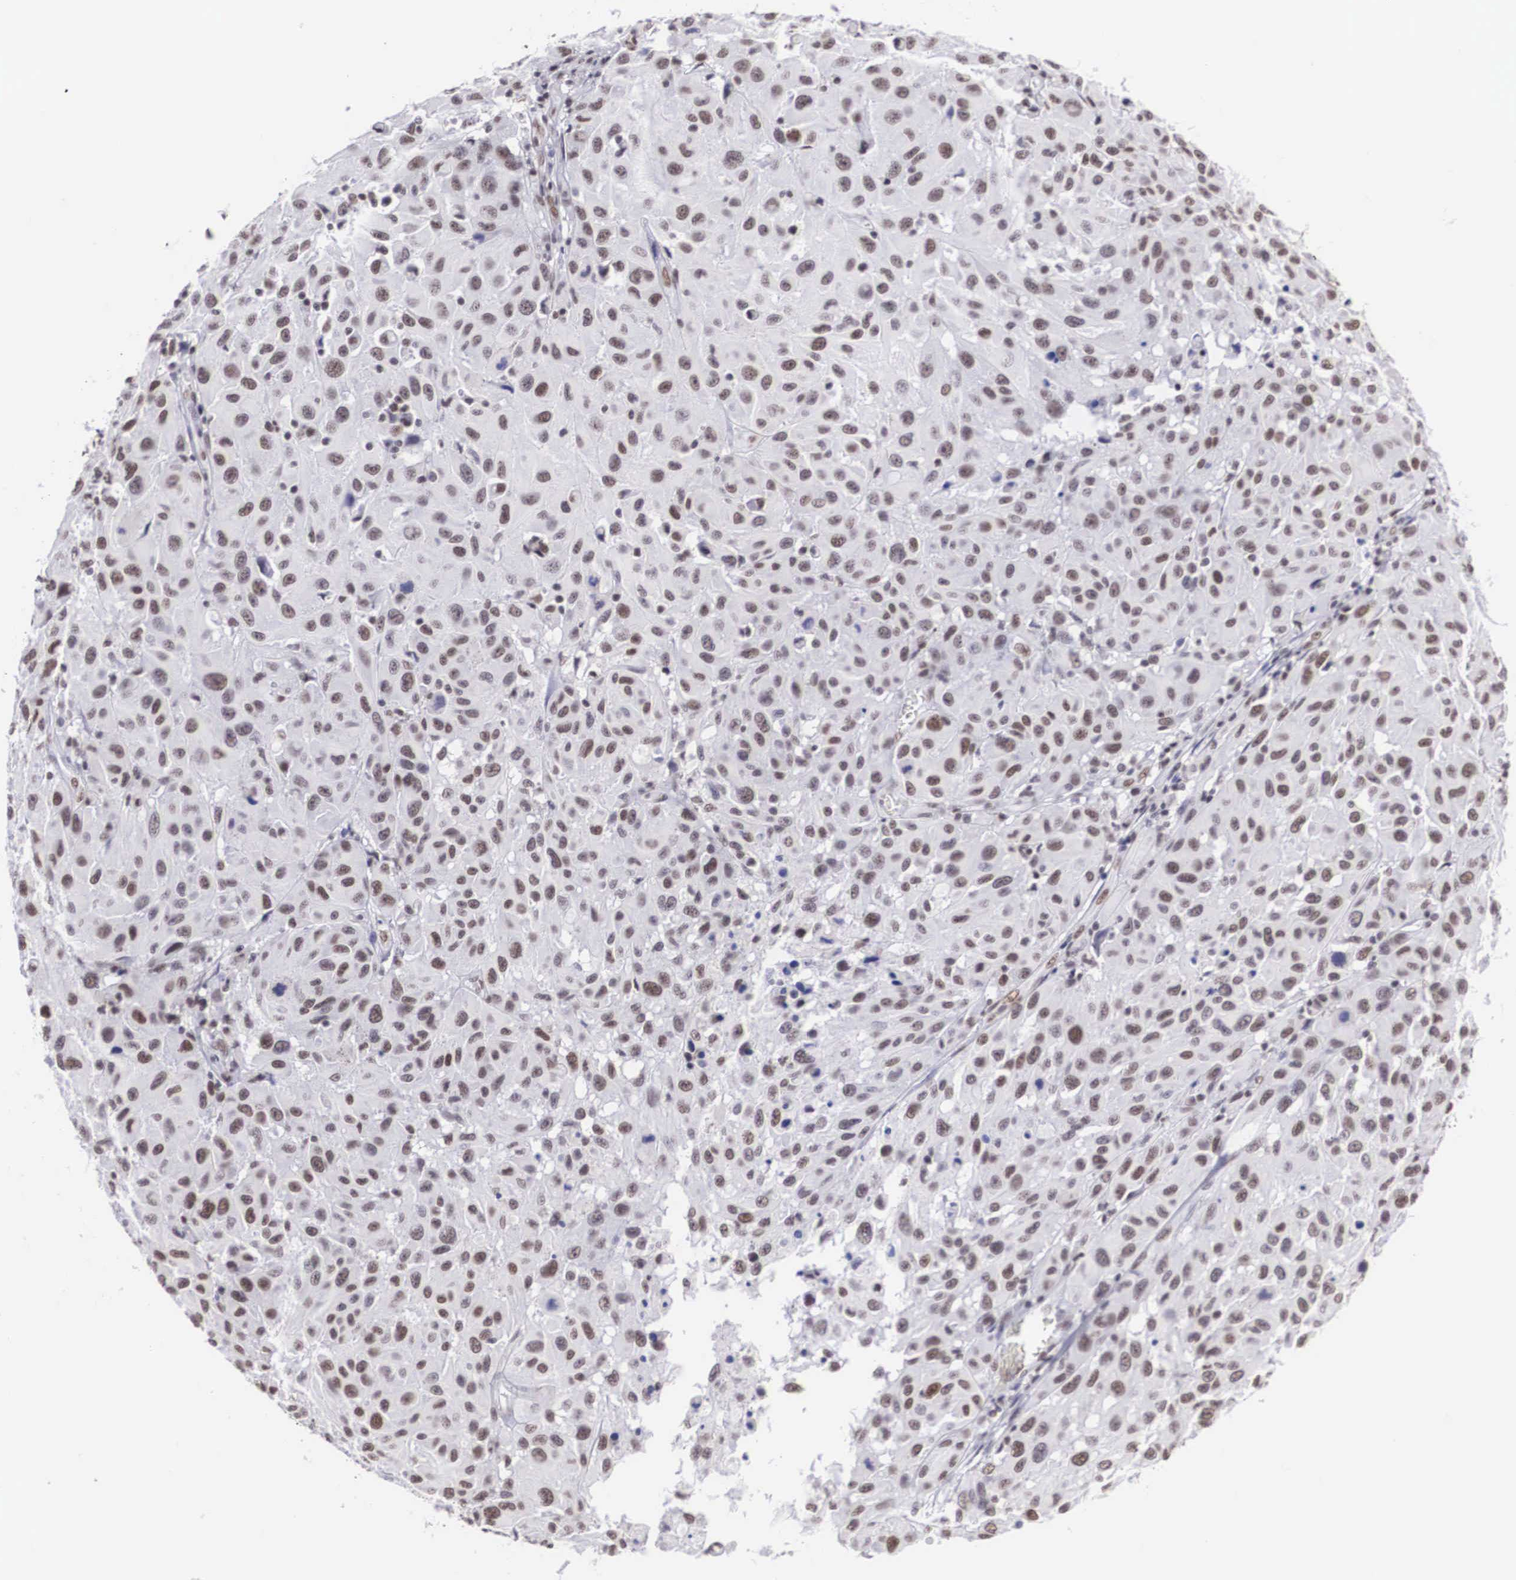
{"staining": {"intensity": "weak", "quantity": "25%-75%", "location": "nuclear"}, "tissue": "melanoma", "cell_type": "Tumor cells", "image_type": "cancer", "snomed": [{"axis": "morphology", "description": "Malignant melanoma, NOS"}, {"axis": "topography", "description": "Skin"}], "caption": "Immunohistochemistry (IHC) (DAB) staining of malignant melanoma demonstrates weak nuclear protein expression in approximately 25%-75% of tumor cells.", "gene": "CSTF2", "patient": {"sex": "female", "age": 77}}